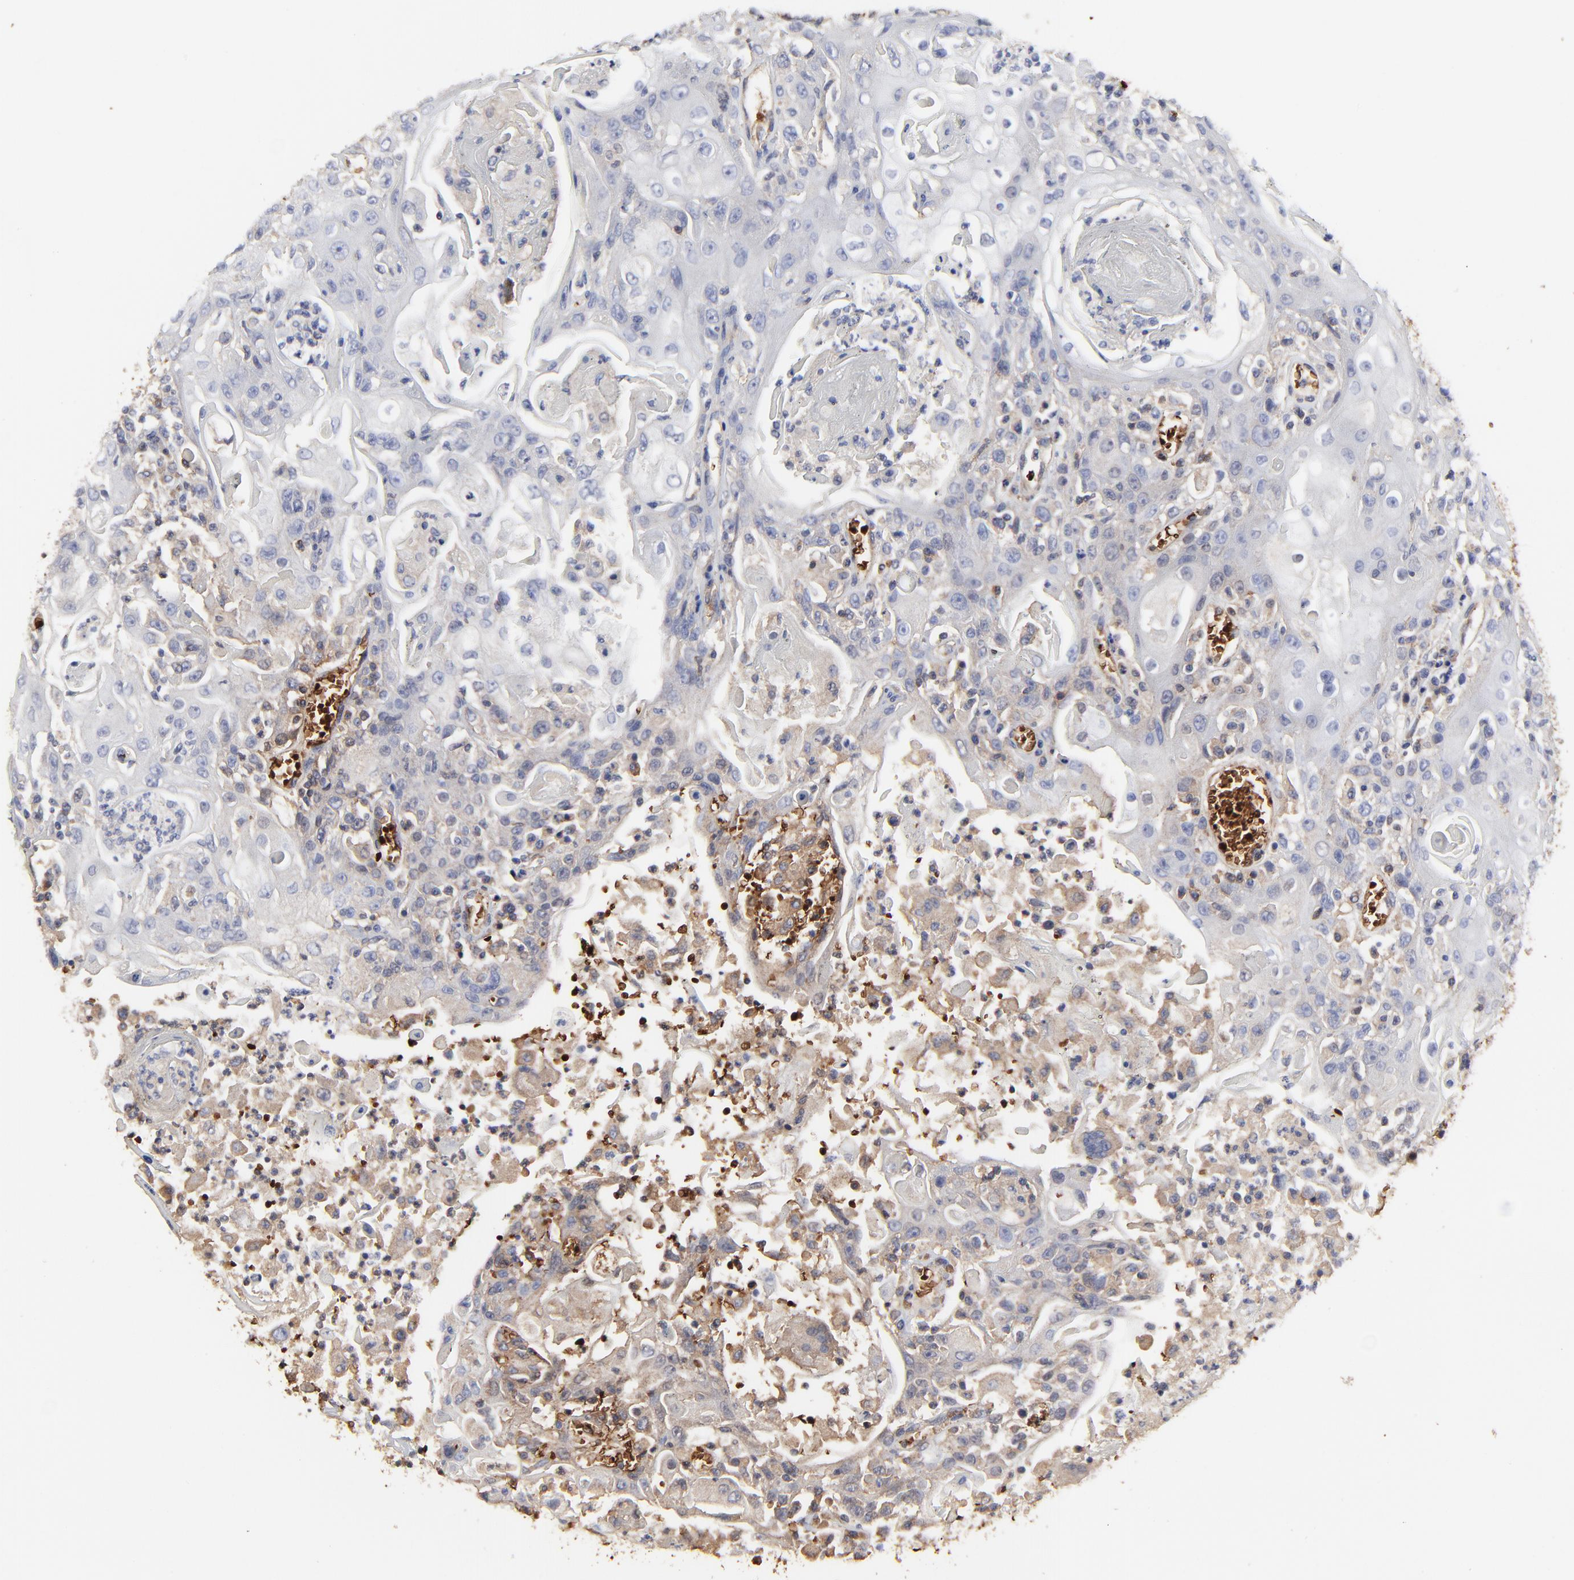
{"staining": {"intensity": "weak", "quantity": "<25%", "location": "cytoplasmic/membranous"}, "tissue": "head and neck cancer", "cell_type": "Tumor cells", "image_type": "cancer", "snomed": [{"axis": "morphology", "description": "Squamous cell carcinoma, NOS"}, {"axis": "topography", "description": "Oral tissue"}, {"axis": "topography", "description": "Head-Neck"}], "caption": "Tumor cells show no significant protein expression in head and neck cancer.", "gene": "PAG1", "patient": {"sex": "female", "age": 76}}